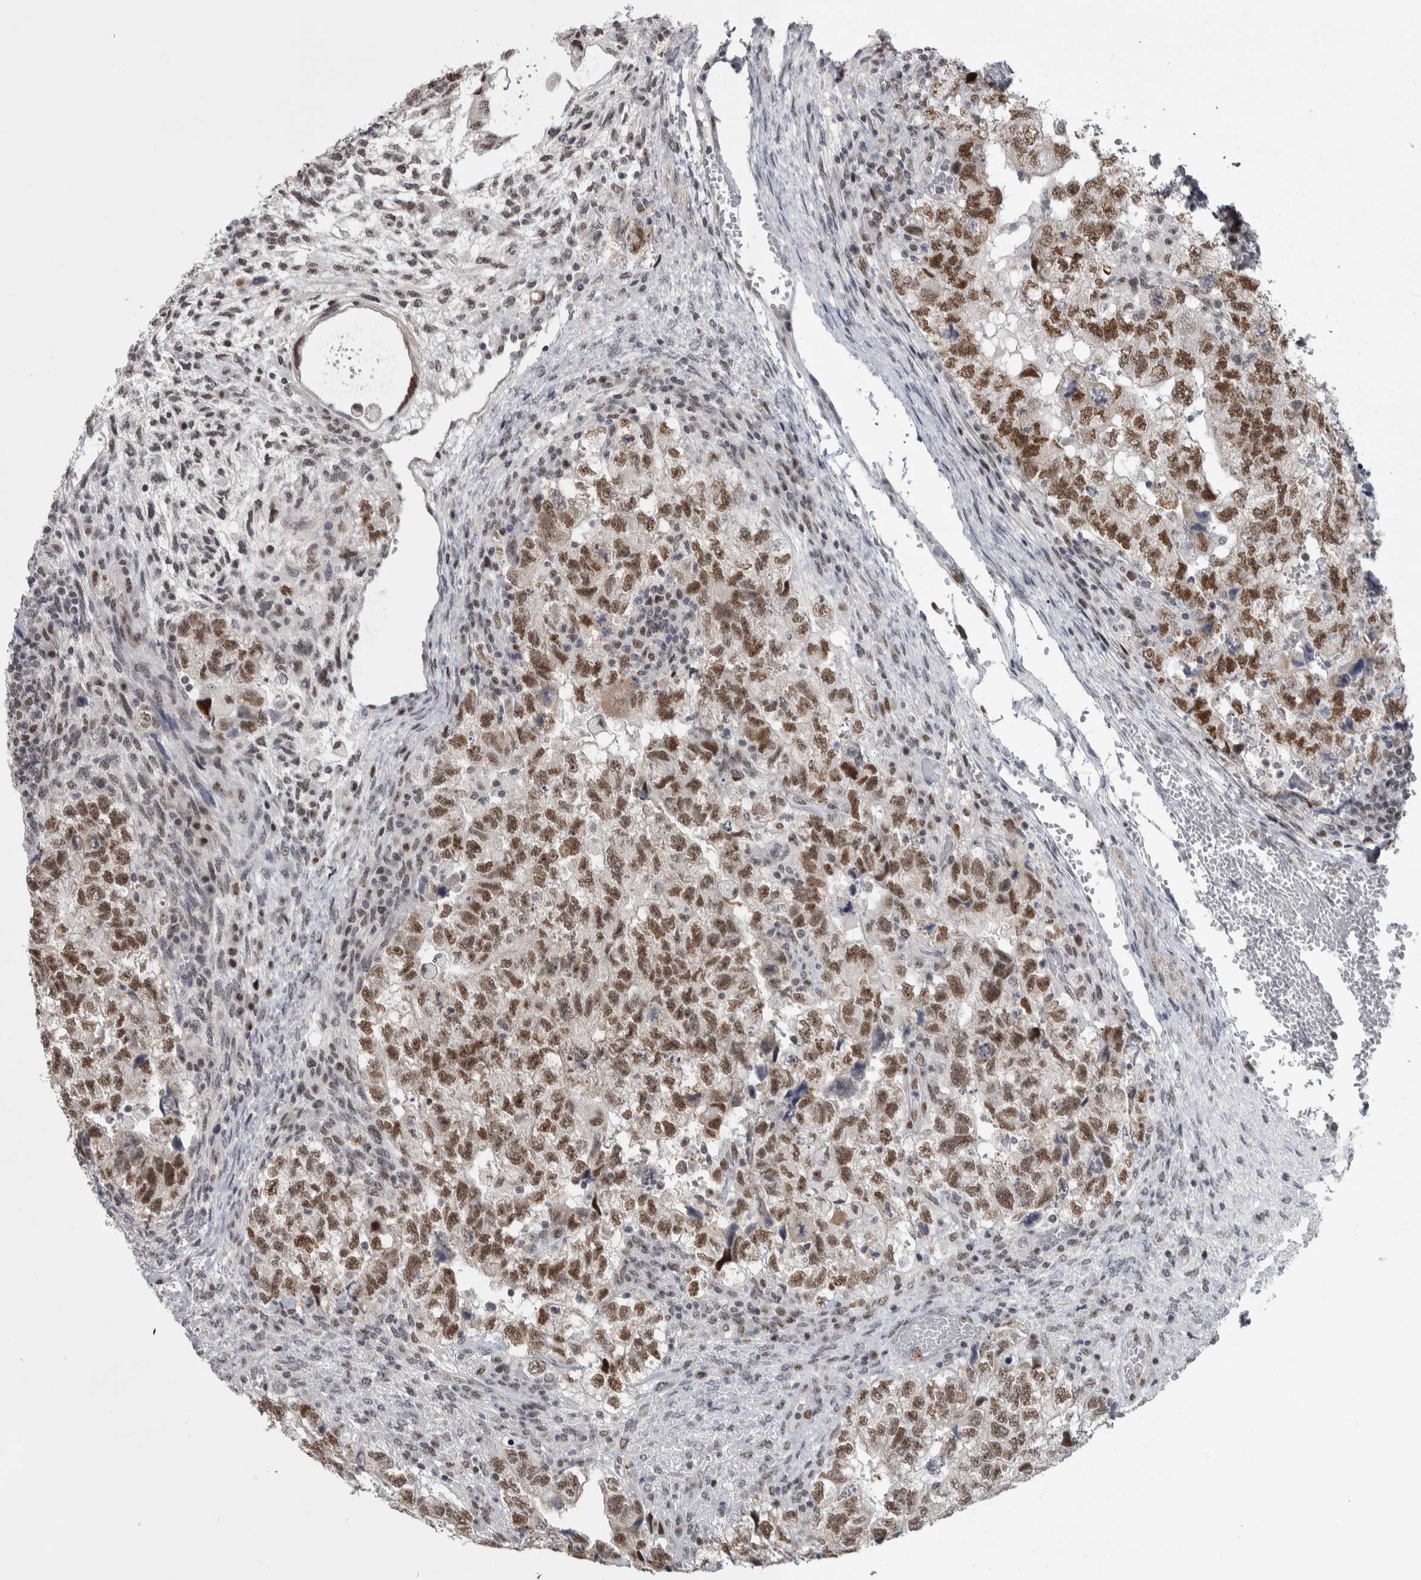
{"staining": {"intensity": "moderate", "quantity": ">75%", "location": "nuclear"}, "tissue": "testis cancer", "cell_type": "Tumor cells", "image_type": "cancer", "snomed": [{"axis": "morphology", "description": "Carcinoma, Embryonal, NOS"}, {"axis": "topography", "description": "Testis"}], "caption": "An image of testis cancer stained for a protein shows moderate nuclear brown staining in tumor cells. (DAB = brown stain, brightfield microscopy at high magnification).", "gene": "HEXIM2", "patient": {"sex": "male", "age": 36}}